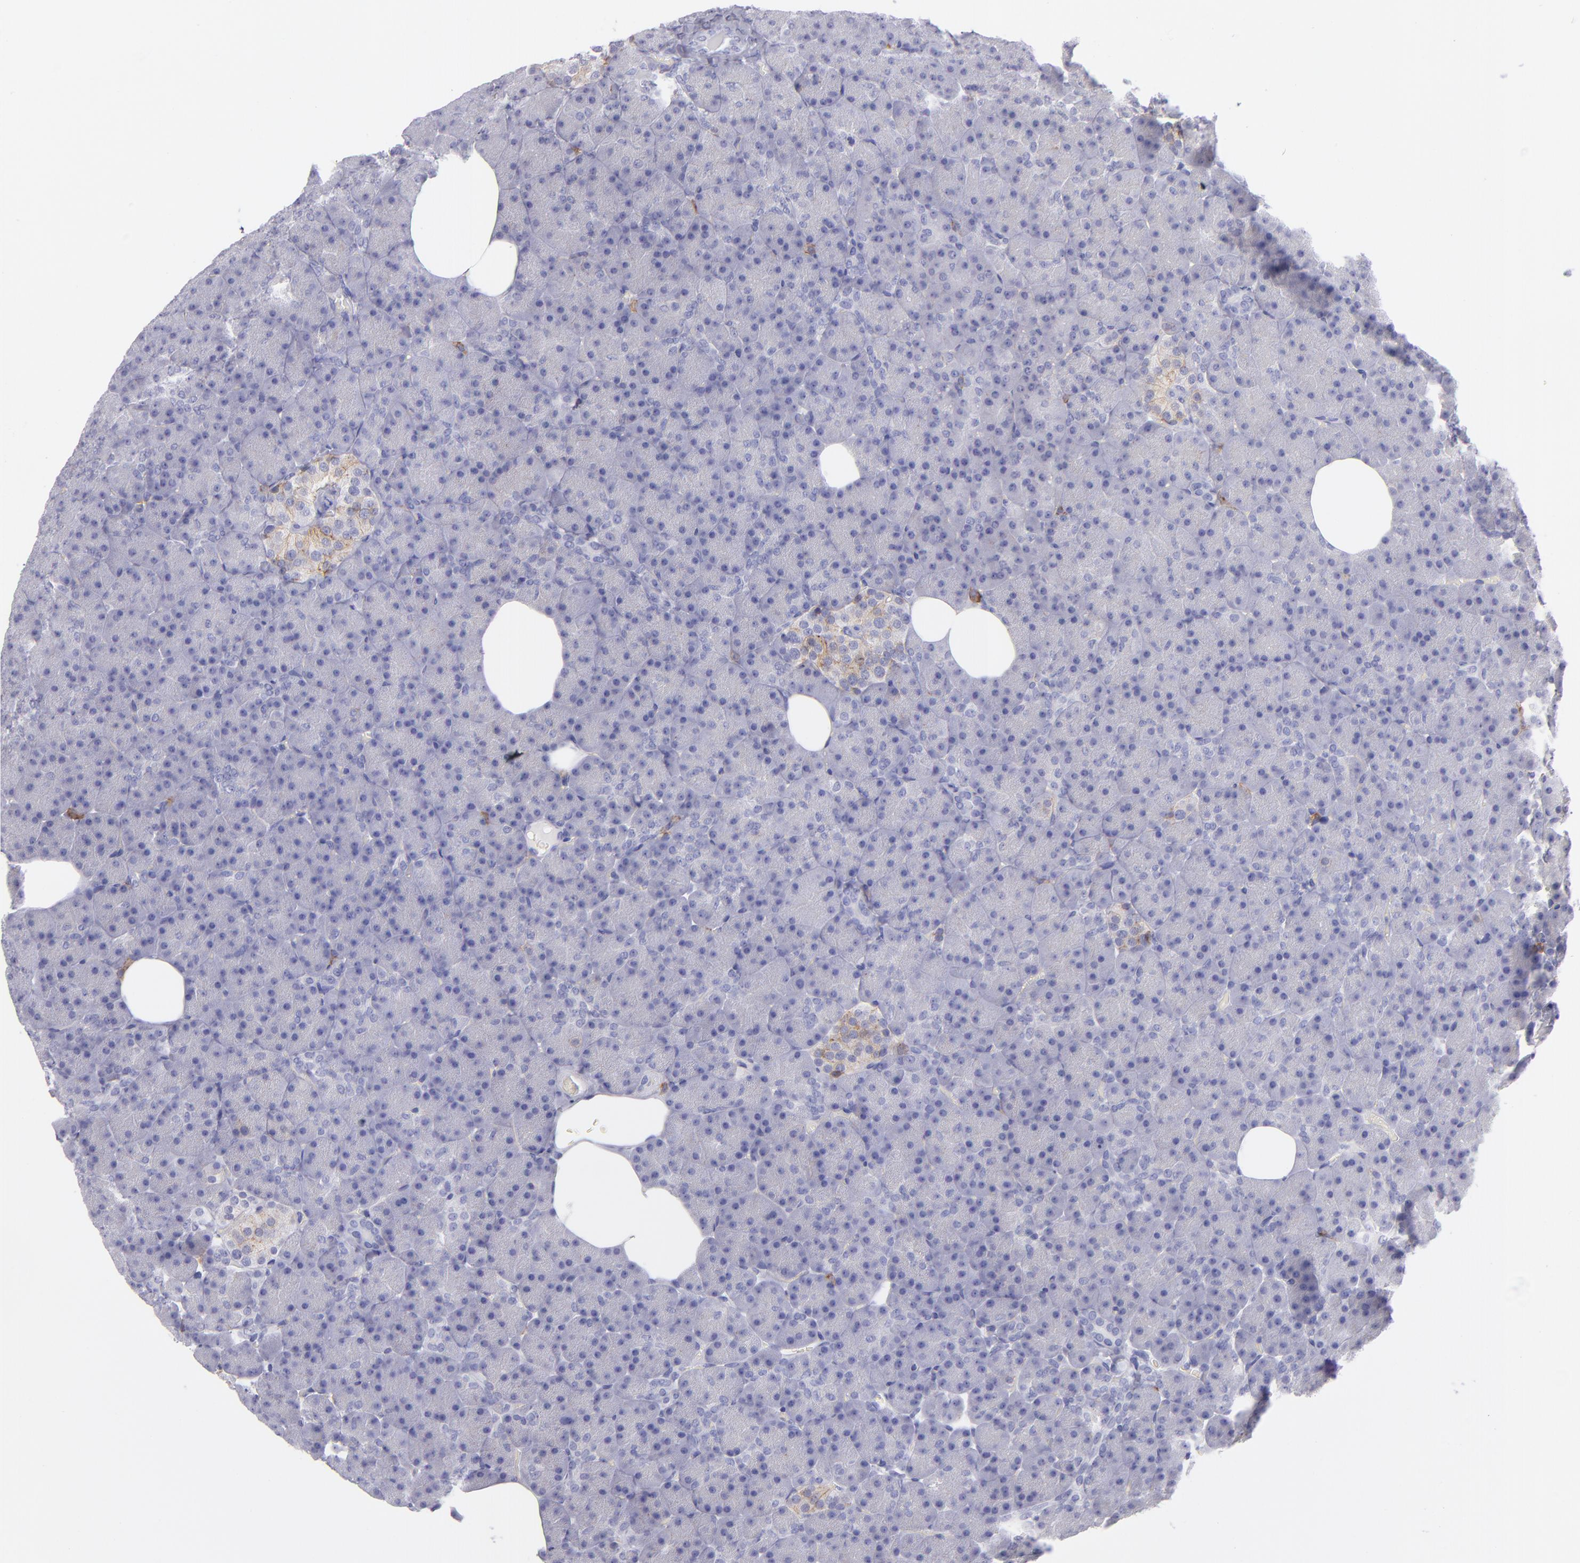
{"staining": {"intensity": "negative", "quantity": "none", "location": "none"}, "tissue": "pancreas", "cell_type": "Exocrine glandular cells", "image_type": "normal", "snomed": [{"axis": "morphology", "description": "Normal tissue, NOS"}, {"axis": "topography", "description": "Pancreas"}], "caption": "Normal pancreas was stained to show a protein in brown. There is no significant expression in exocrine glandular cells. The staining was performed using DAB to visualize the protein expression in brown, while the nuclei were stained in blue with hematoxylin (Magnification: 20x).", "gene": "CD82", "patient": {"sex": "female", "age": 35}}